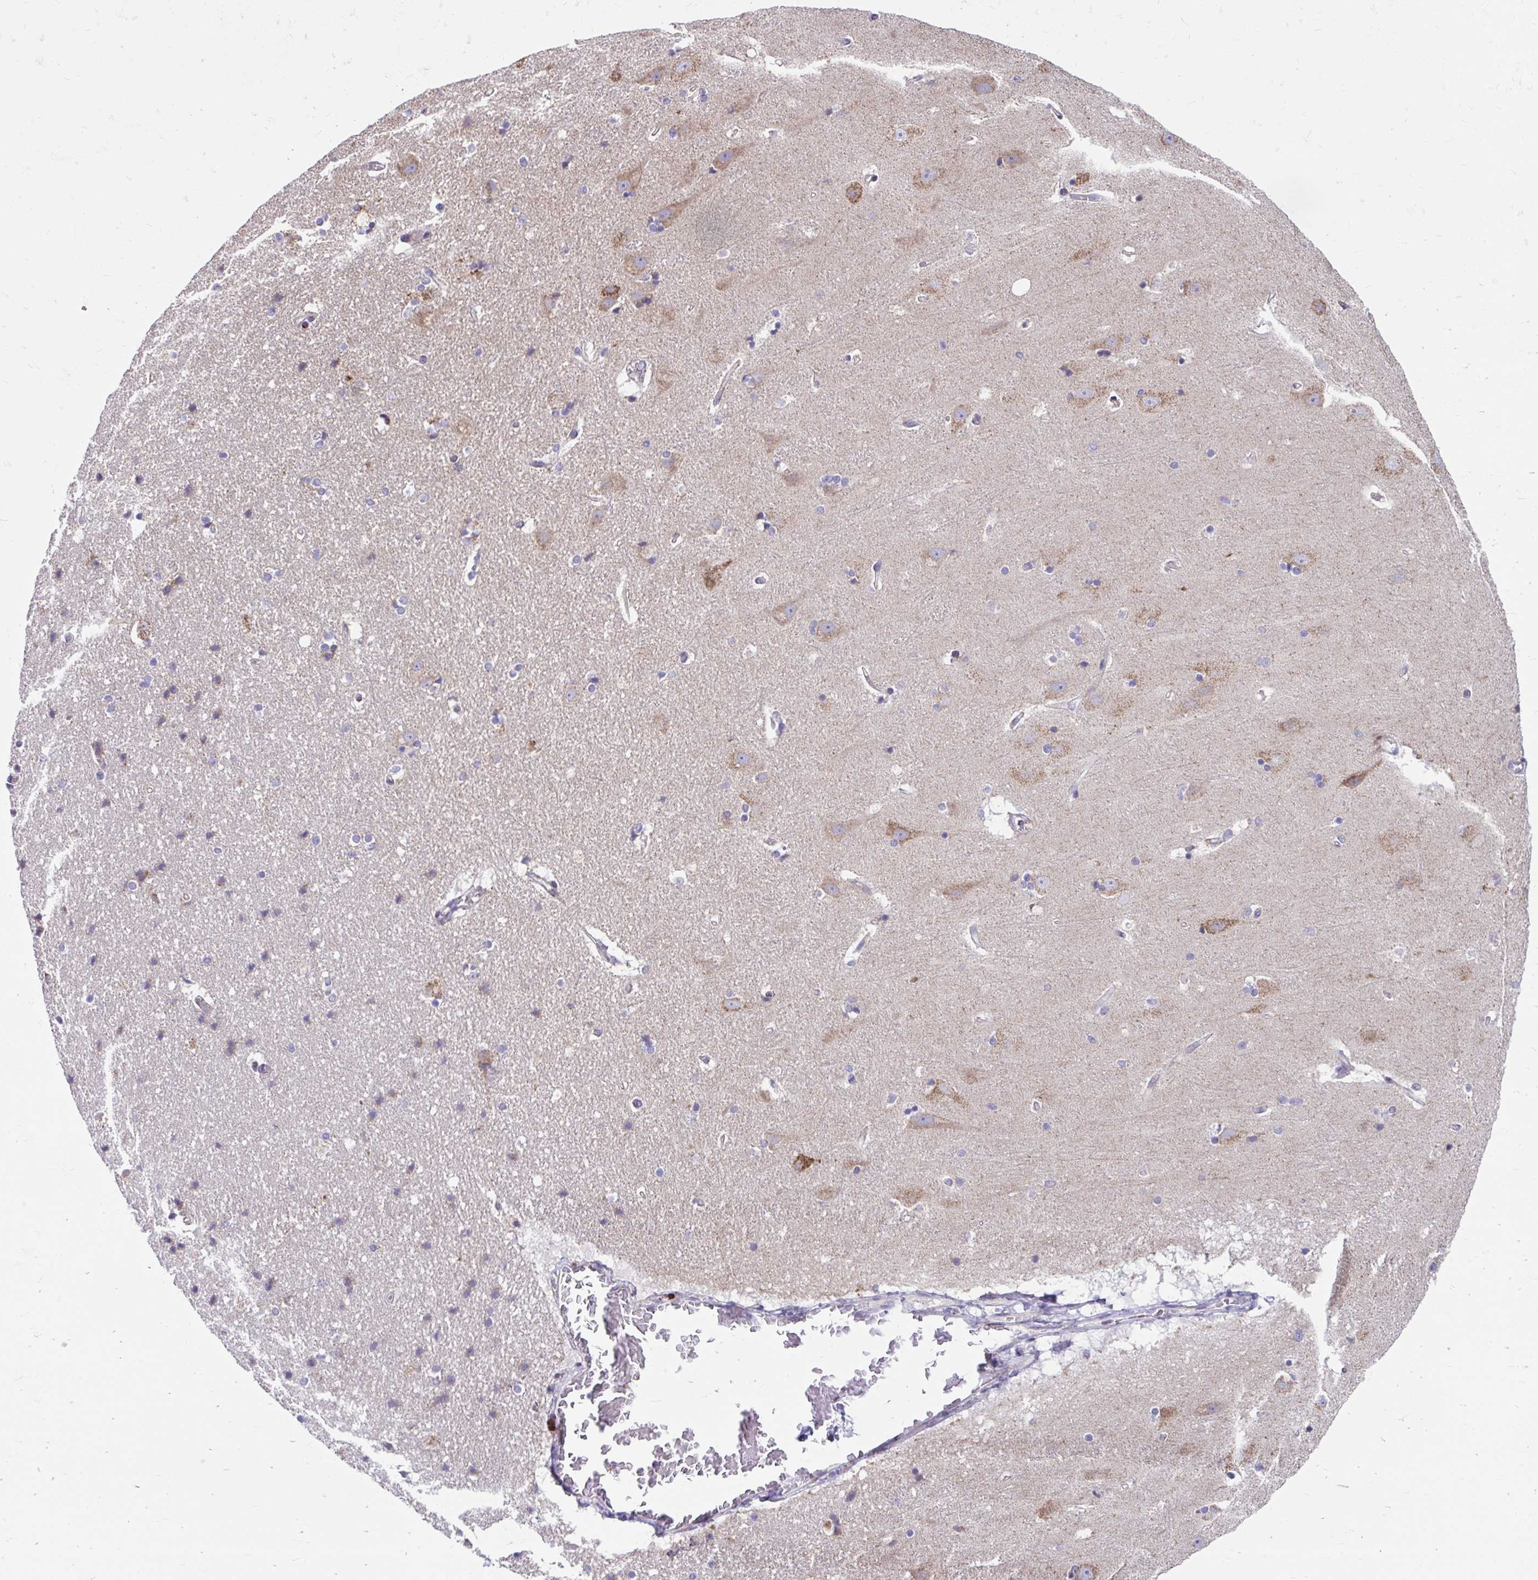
{"staining": {"intensity": "weak", "quantity": "<25%", "location": "cytoplasmic/membranous"}, "tissue": "hippocampus", "cell_type": "Glial cells", "image_type": "normal", "snomed": [{"axis": "morphology", "description": "Normal tissue, NOS"}, {"axis": "topography", "description": "Hippocampus"}], "caption": "DAB immunohistochemical staining of unremarkable human hippocampus displays no significant staining in glial cells. (DAB (3,3'-diaminobenzidine) immunohistochemistry visualized using brightfield microscopy, high magnification).", "gene": "LINGO4", "patient": {"sex": "male", "age": 63}}